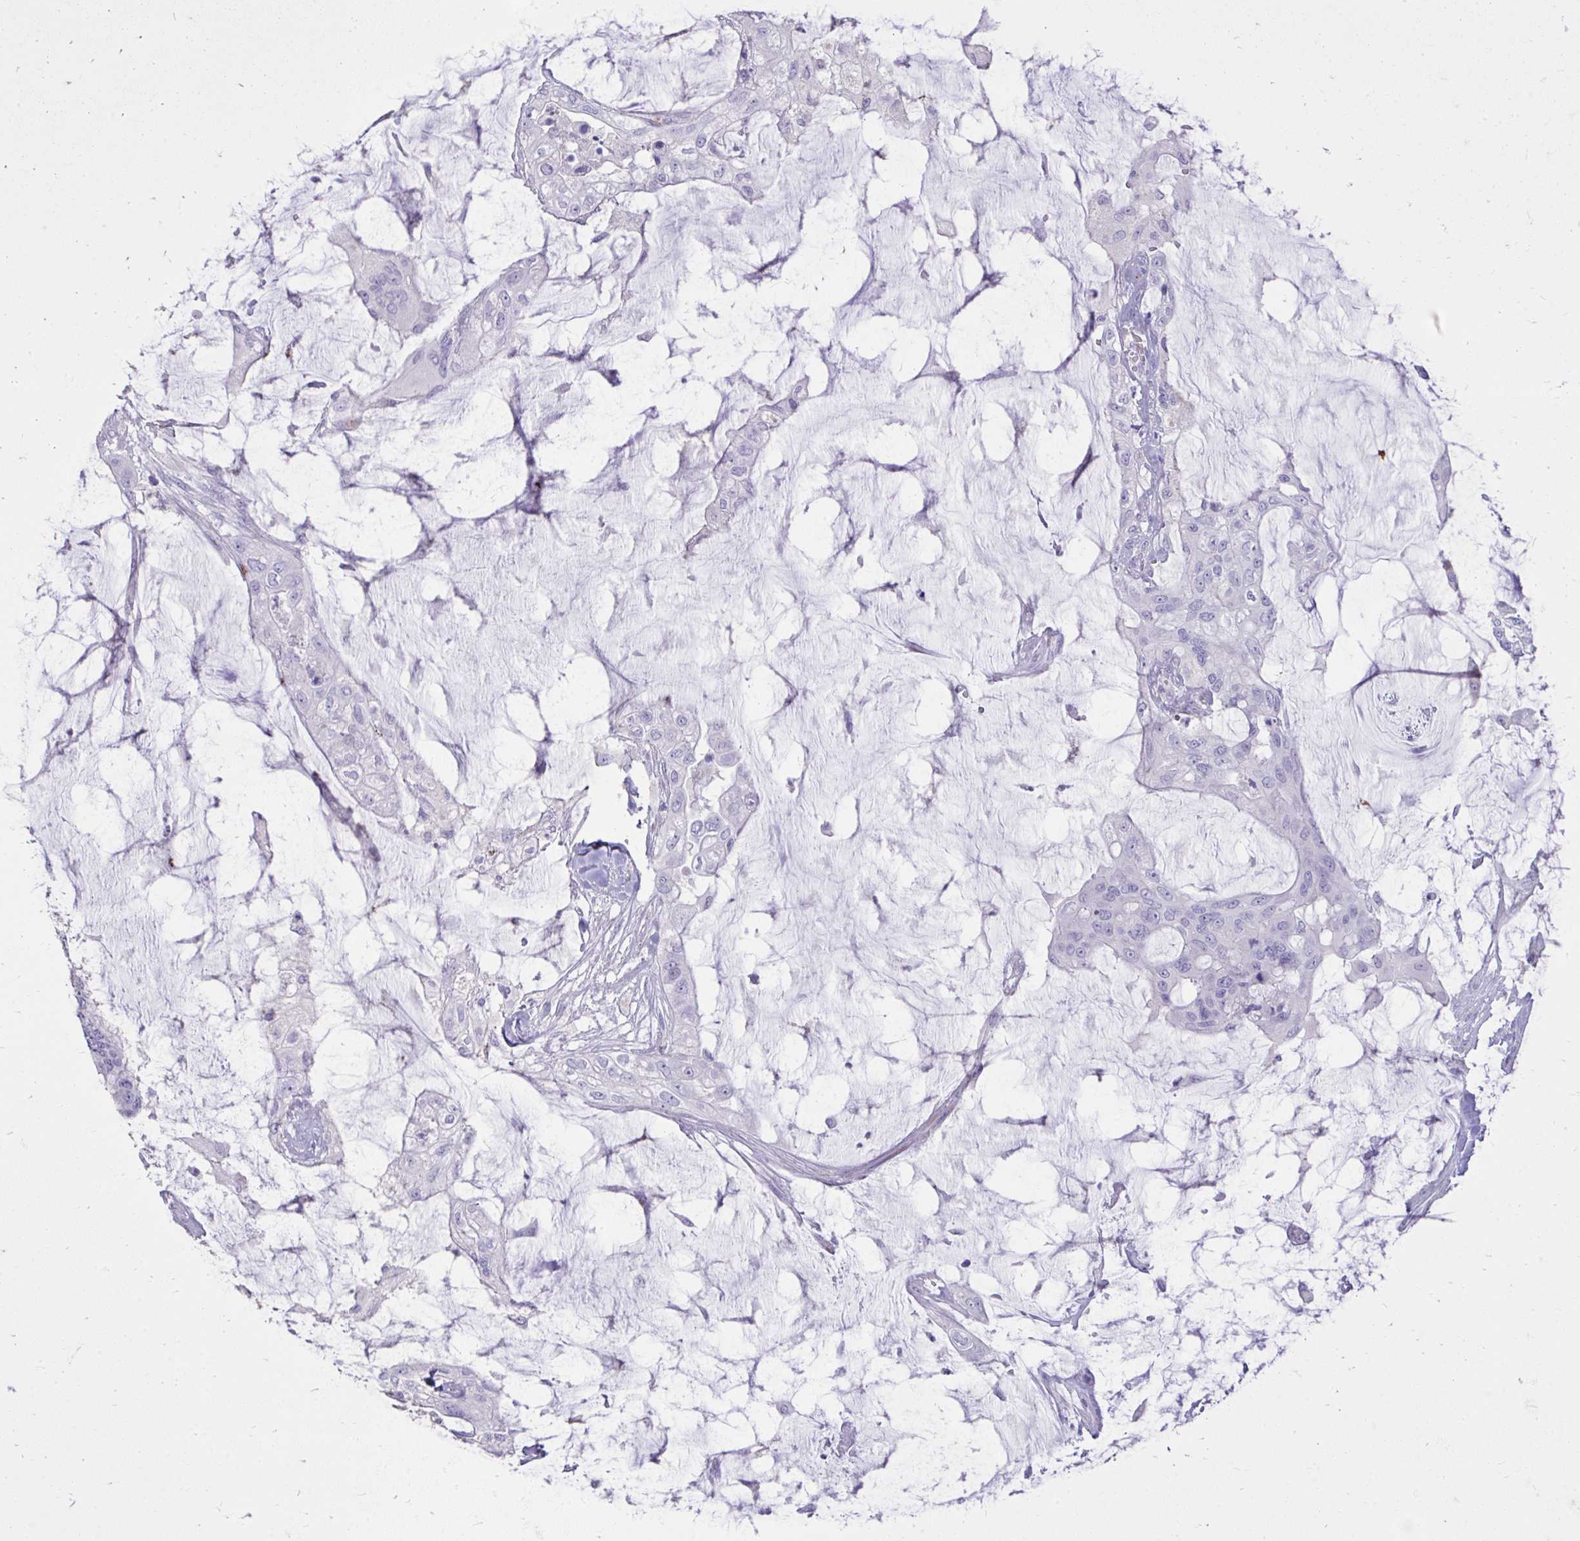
{"staining": {"intensity": "negative", "quantity": "none", "location": "none"}, "tissue": "colorectal cancer", "cell_type": "Tumor cells", "image_type": "cancer", "snomed": [{"axis": "morphology", "description": "Adenocarcinoma, NOS"}, {"axis": "topography", "description": "Rectum"}], "caption": "Human adenocarcinoma (colorectal) stained for a protein using IHC exhibits no expression in tumor cells.", "gene": "ANKDD1B", "patient": {"sex": "female", "age": 59}}